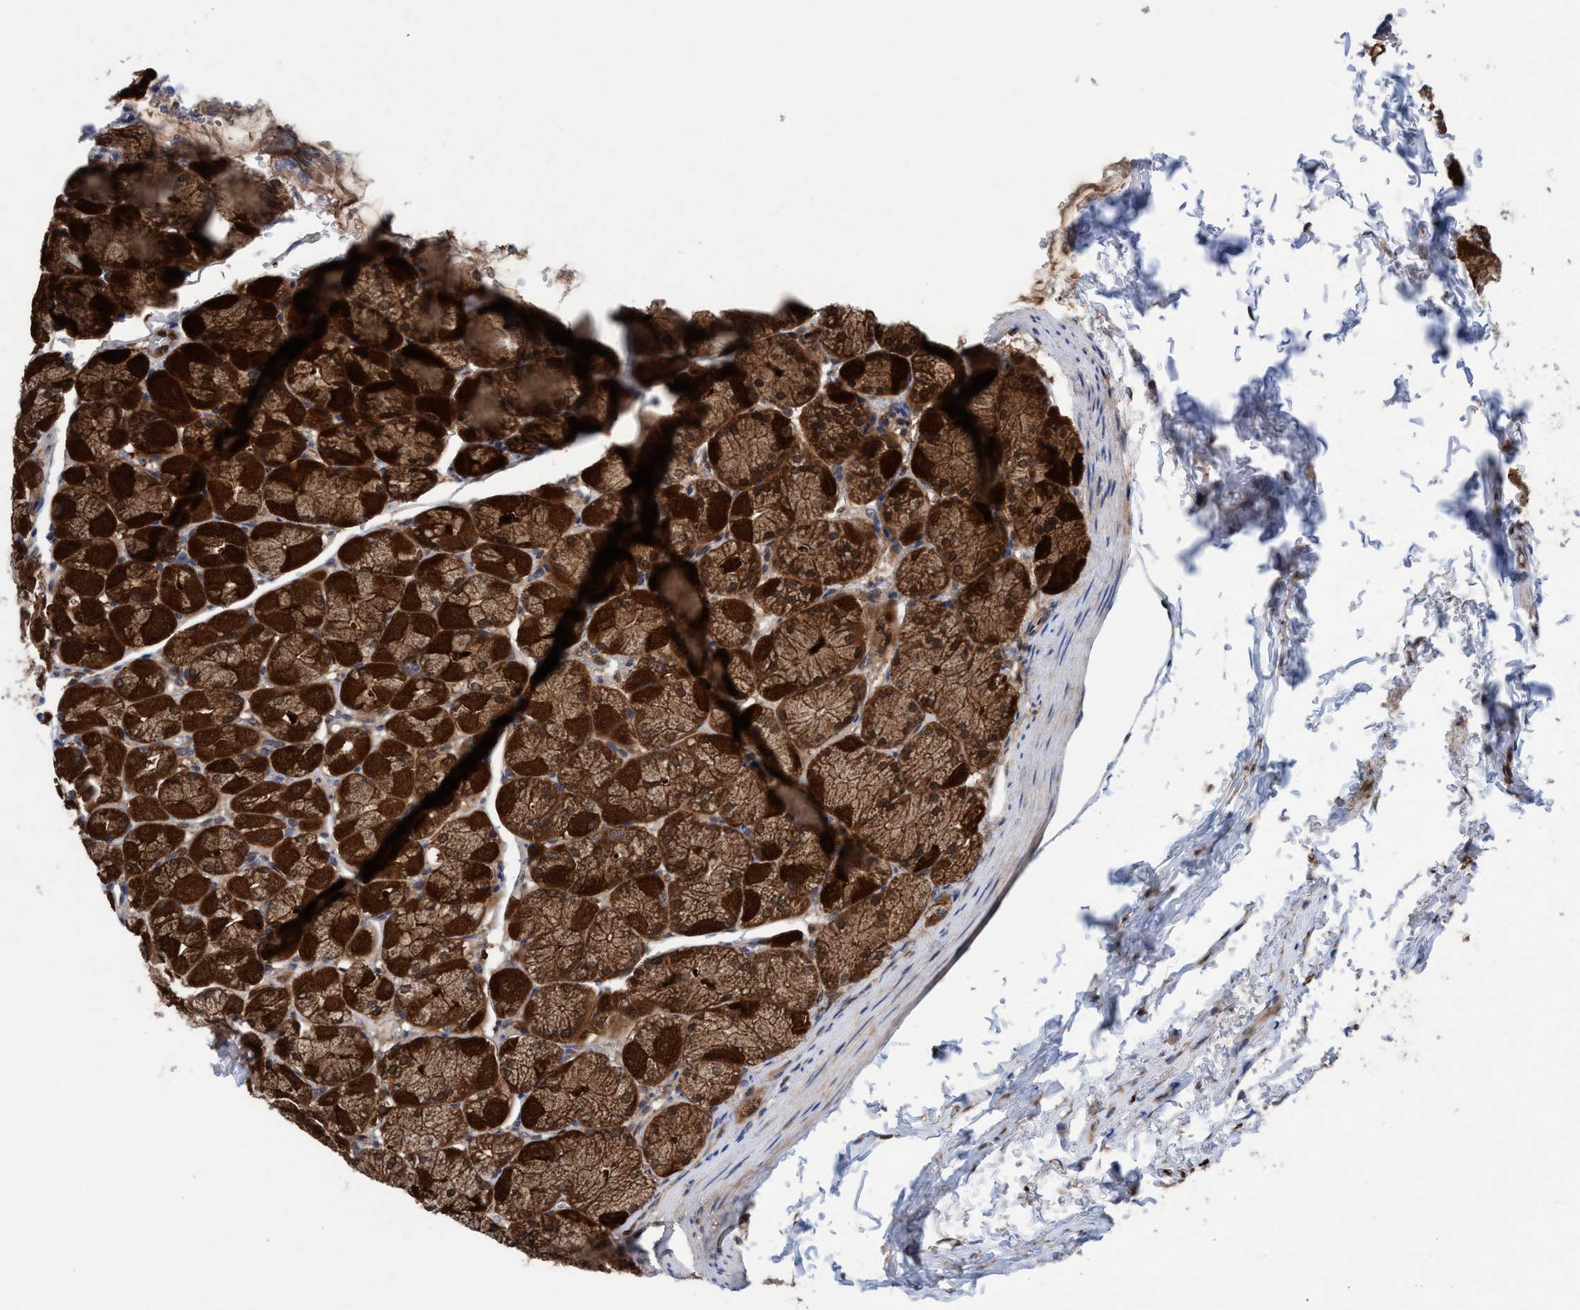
{"staining": {"intensity": "strong", "quantity": ">75%", "location": "cytoplasmic/membranous"}, "tissue": "stomach", "cell_type": "Glandular cells", "image_type": "normal", "snomed": [{"axis": "morphology", "description": "Normal tissue, NOS"}, {"axis": "topography", "description": "Stomach, upper"}], "caption": "This photomicrograph exhibits unremarkable stomach stained with immunohistochemistry to label a protein in brown. The cytoplasmic/membranous of glandular cells show strong positivity for the protein. Nuclei are counter-stained blue.", "gene": "GLOD4", "patient": {"sex": "female", "age": 56}}